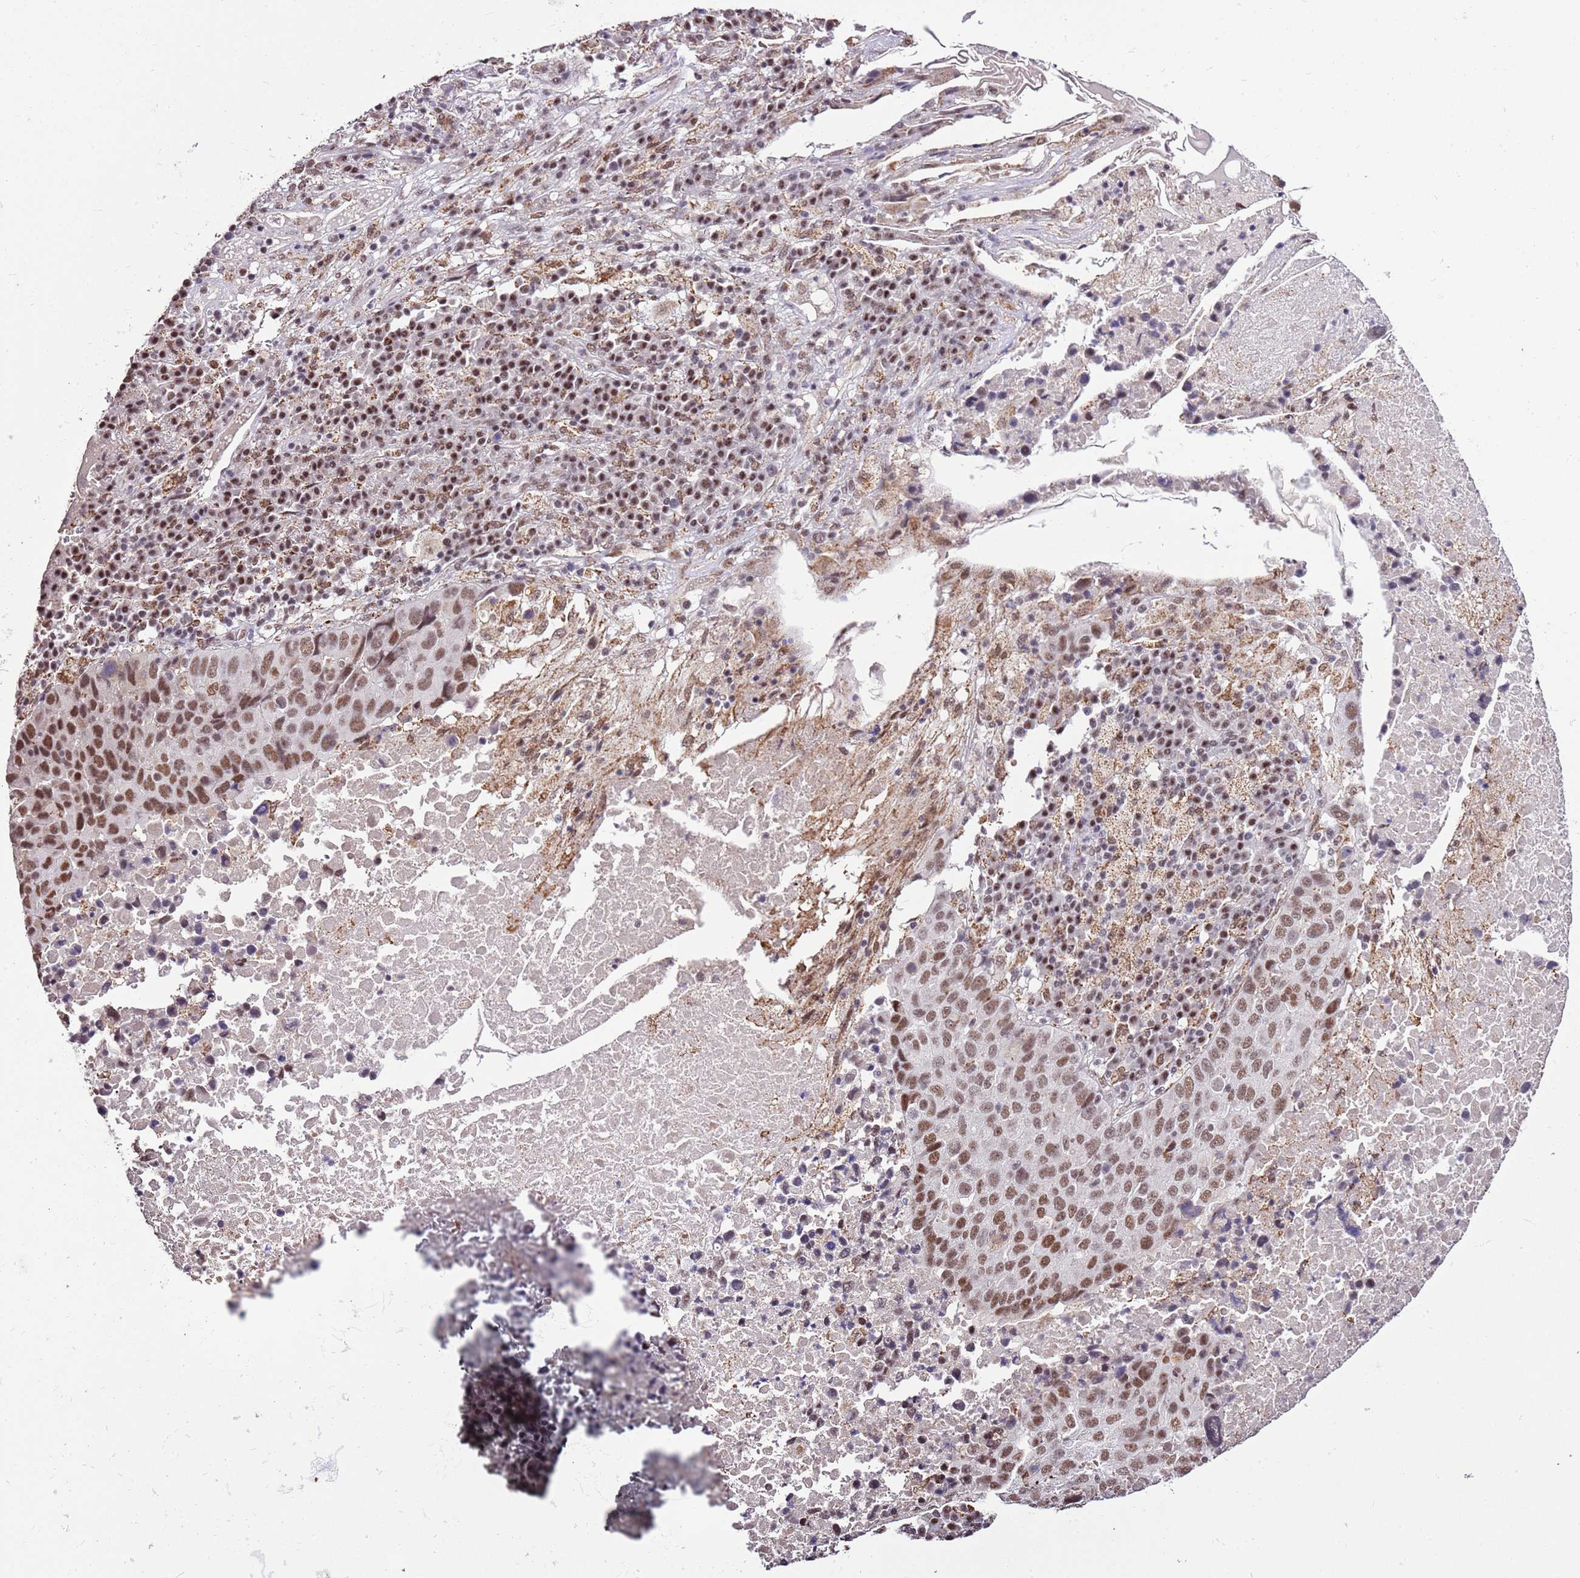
{"staining": {"intensity": "moderate", "quantity": ">75%", "location": "nuclear"}, "tissue": "lung cancer", "cell_type": "Tumor cells", "image_type": "cancer", "snomed": [{"axis": "morphology", "description": "Squamous cell carcinoma, NOS"}, {"axis": "topography", "description": "Lung"}], "caption": "Squamous cell carcinoma (lung) stained with immunohistochemistry (IHC) displays moderate nuclear expression in approximately >75% of tumor cells. The protein of interest is shown in brown color, while the nuclei are stained blue.", "gene": "AKAP8L", "patient": {"sex": "male", "age": 73}}